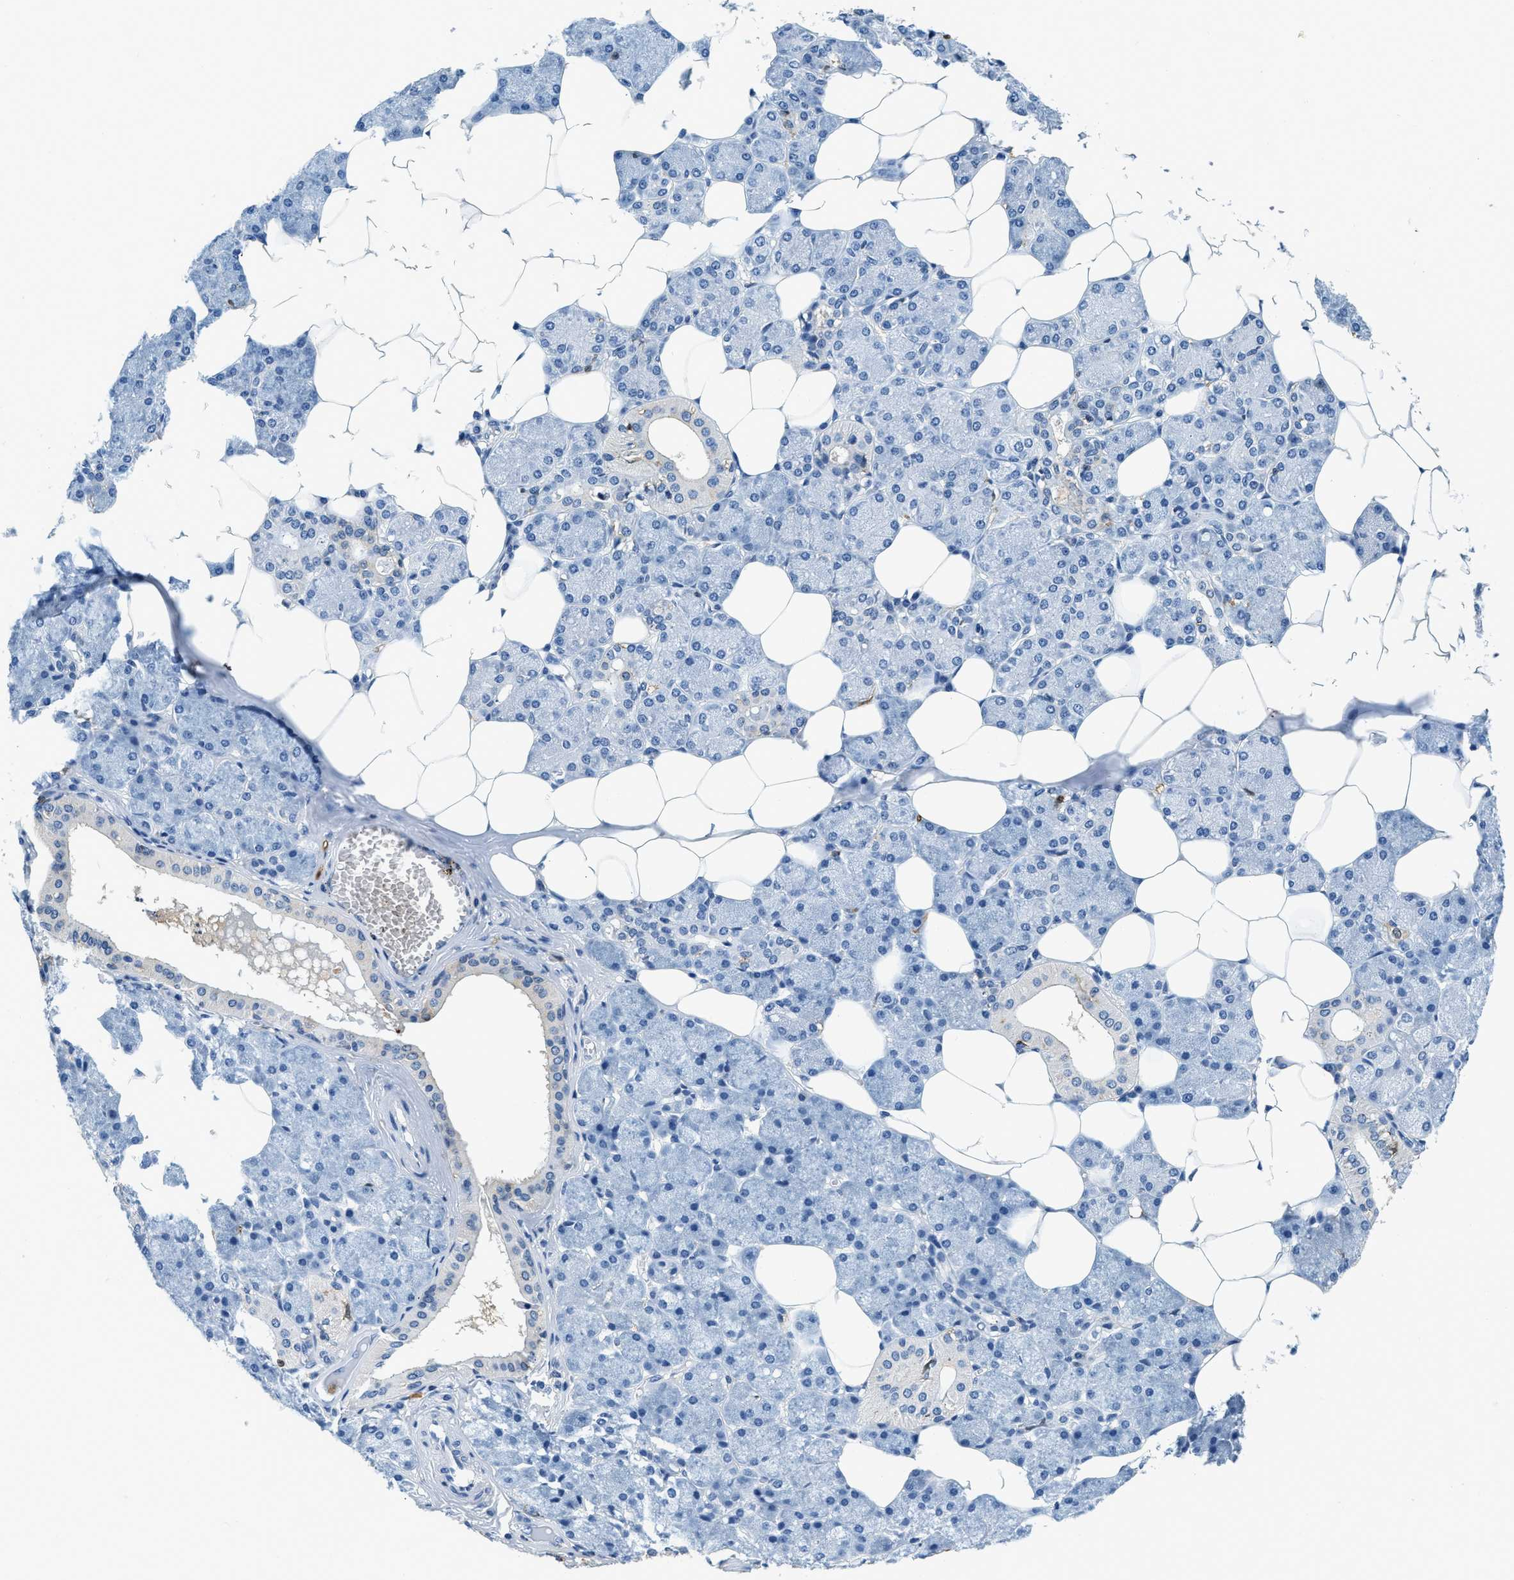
{"staining": {"intensity": "negative", "quantity": "none", "location": "none"}, "tissue": "salivary gland", "cell_type": "Glandular cells", "image_type": "normal", "snomed": [{"axis": "morphology", "description": "Normal tissue, NOS"}, {"axis": "topography", "description": "Salivary gland"}], "caption": "An immunohistochemistry image of normal salivary gland is shown. There is no staining in glandular cells of salivary gland.", "gene": "CAPG", "patient": {"sex": "male", "age": 62}}